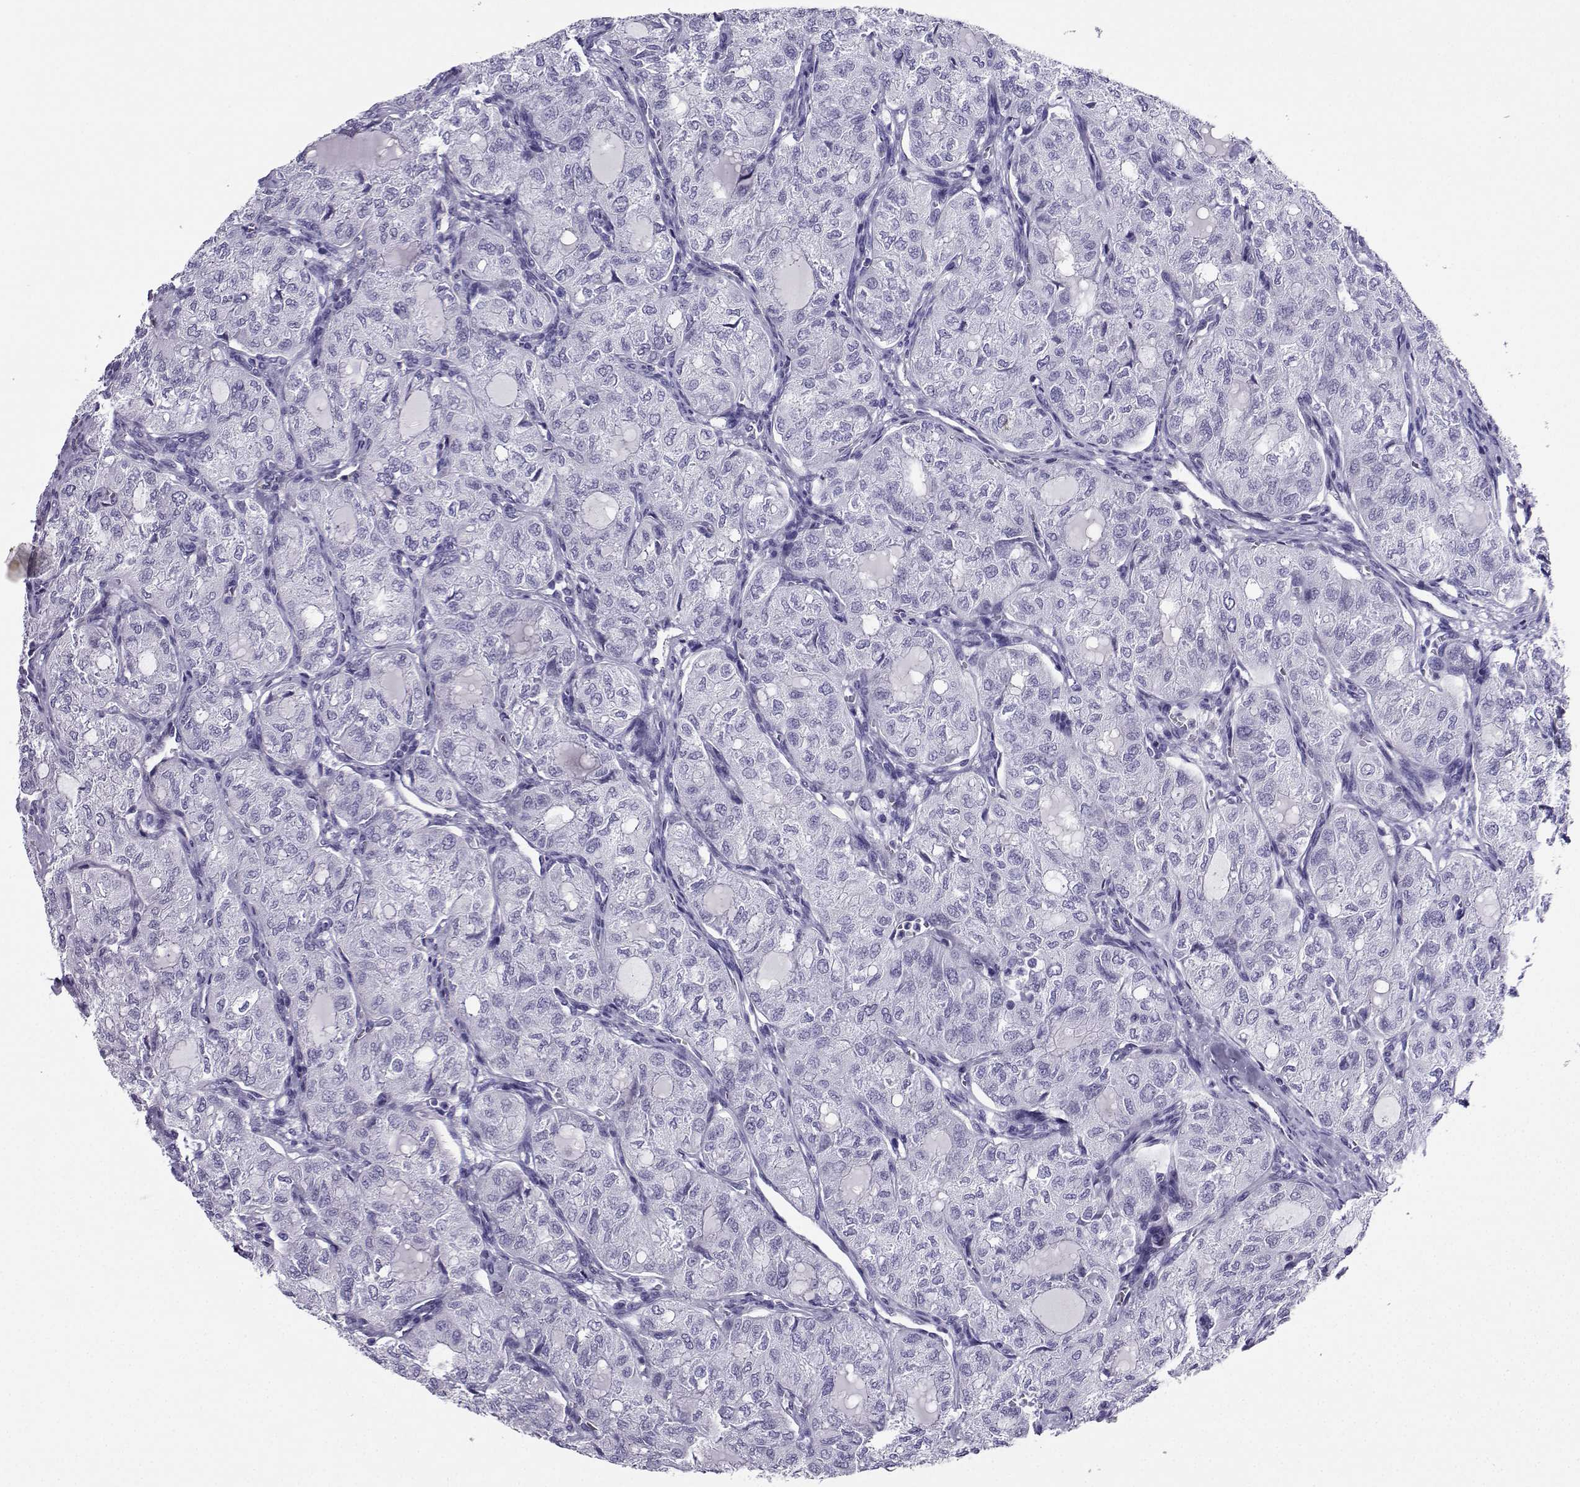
{"staining": {"intensity": "negative", "quantity": "none", "location": "none"}, "tissue": "thyroid cancer", "cell_type": "Tumor cells", "image_type": "cancer", "snomed": [{"axis": "morphology", "description": "Follicular adenoma carcinoma, NOS"}, {"axis": "topography", "description": "Thyroid gland"}], "caption": "Immunohistochemical staining of human thyroid cancer (follicular adenoma carcinoma) exhibits no significant positivity in tumor cells.", "gene": "CD109", "patient": {"sex": "male", "age": 75}}